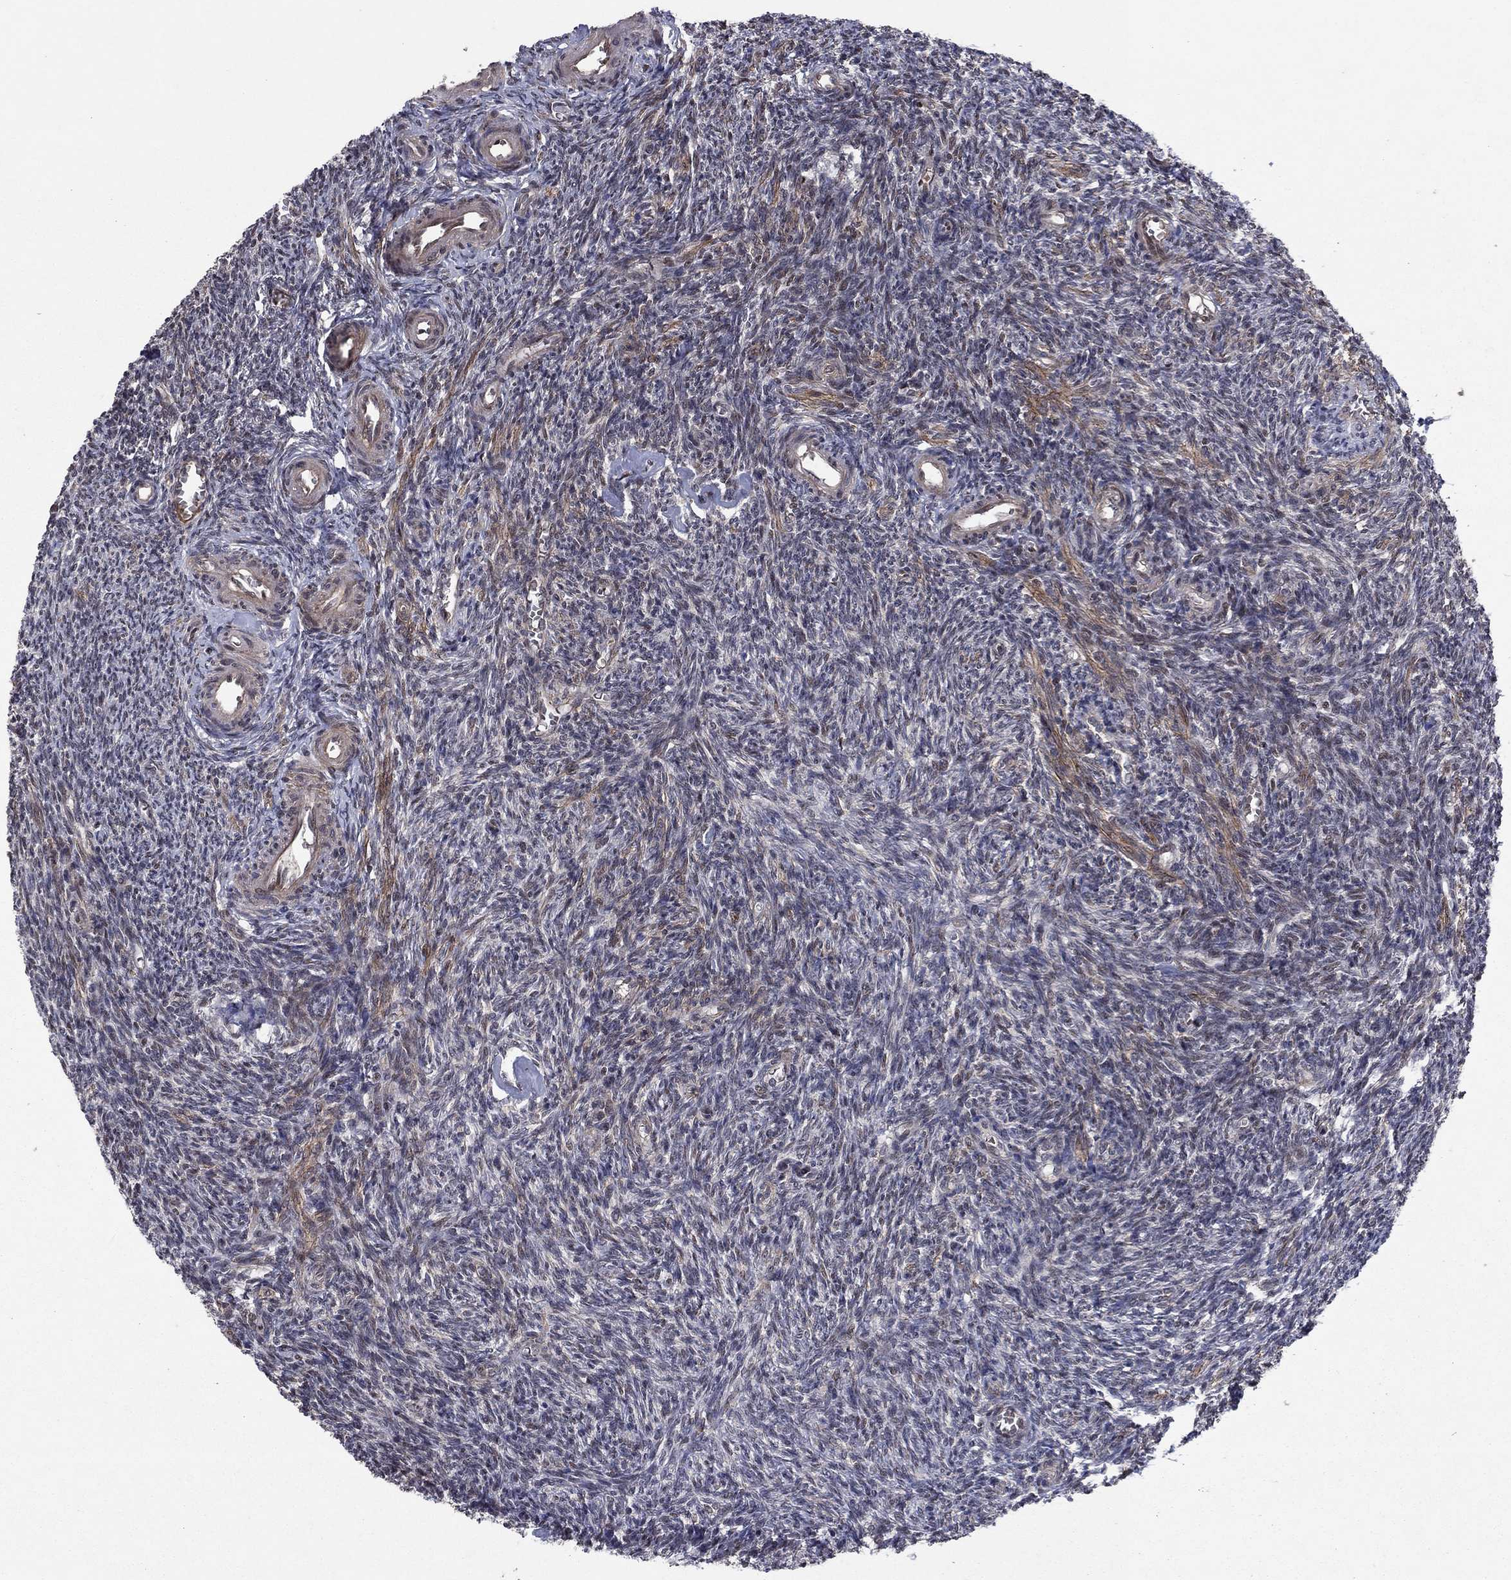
{"staining": {"intensity": "negative", "quantity": "none", "location": "none"}, "tissue": "ovary", "cell_type": "Ovarian stroma cells", "image_type": "normal", "snomed": [{"axis": "morphology", "description": "Normal tissue, NOS"}, {"axis": "topography", "description": "Ovary"}], "caption": "The immunohistochemistry image has no significant expression in ovarian stroma cells of ovary.", "gene": "SORBS1", "patient": {"sex": "female", "age": 27}}